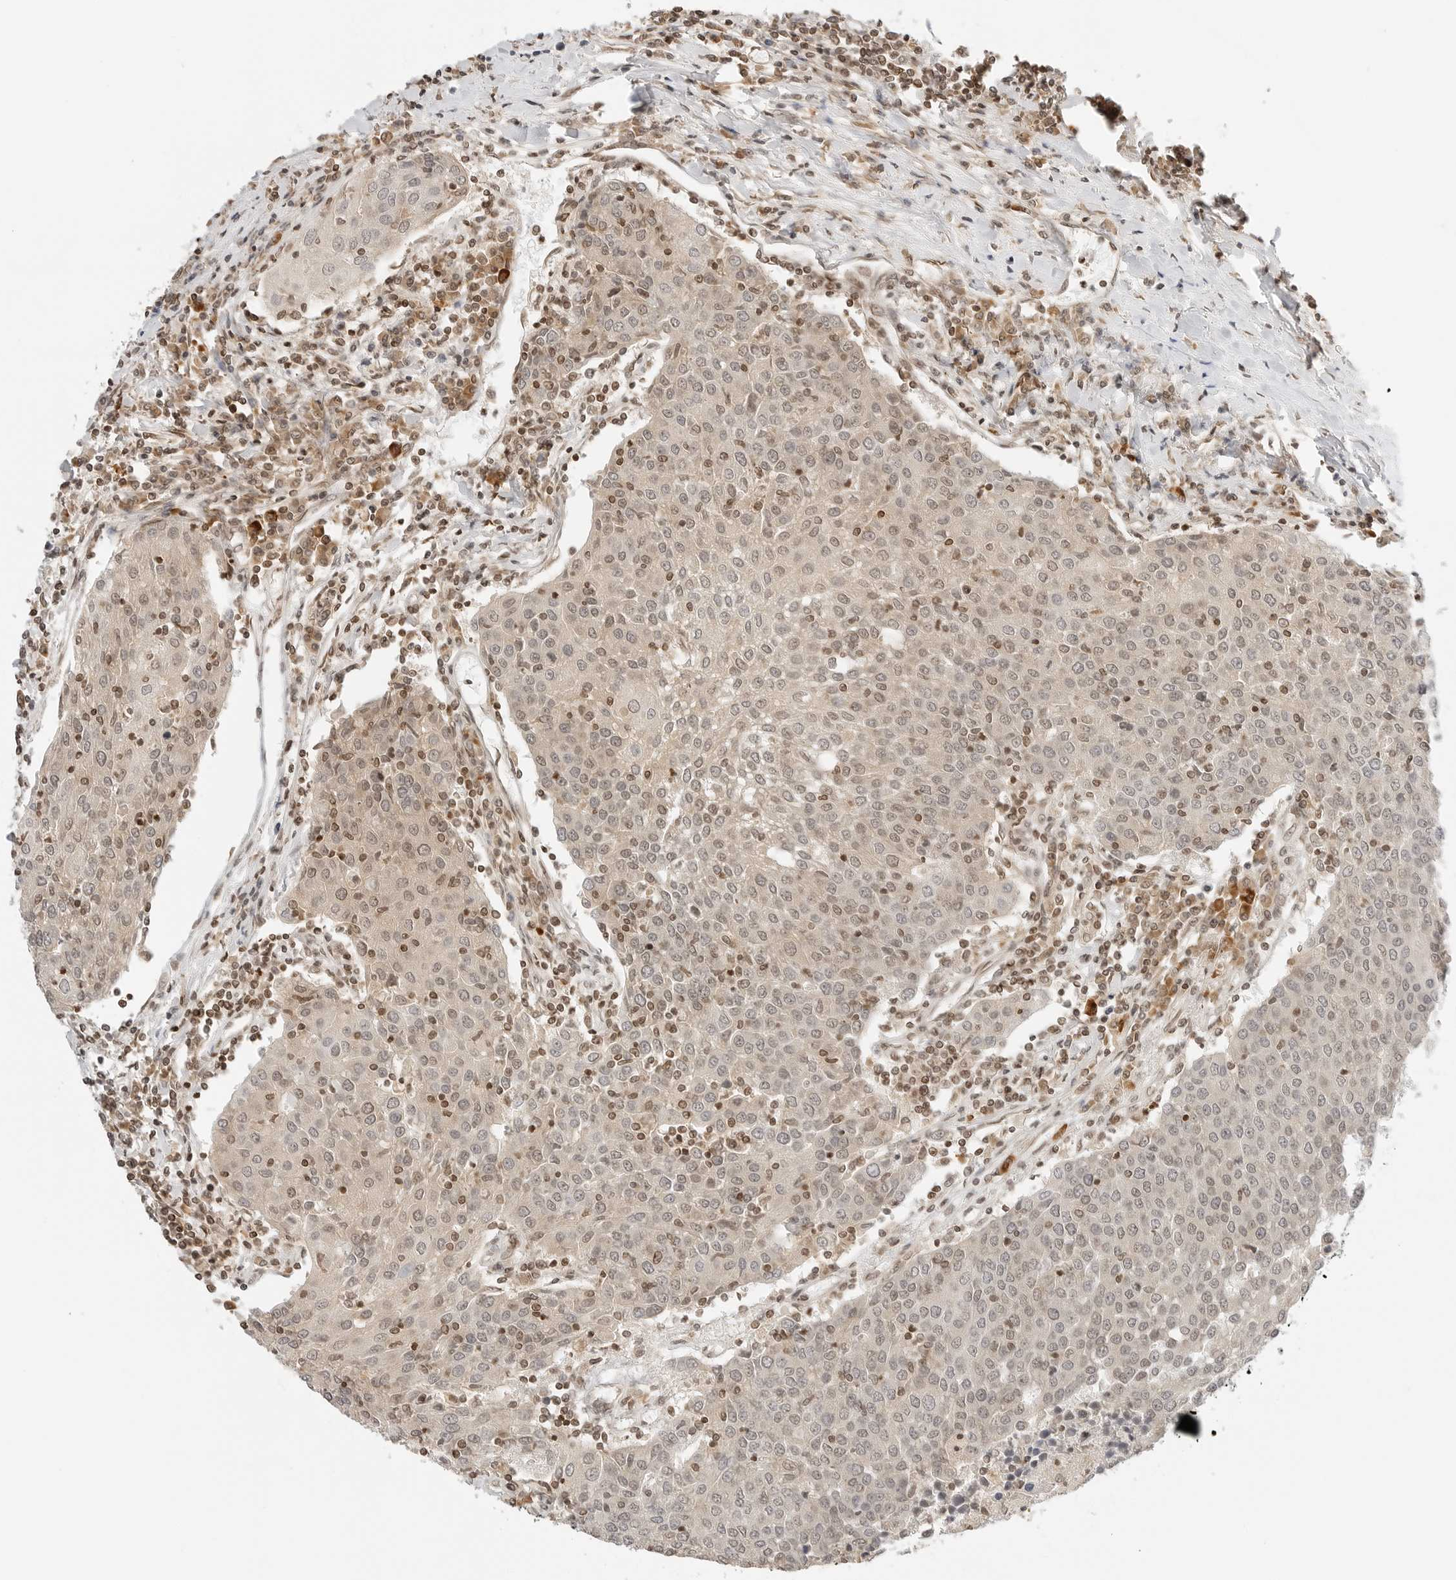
{"staining": {"intensity": "weak", "quantity": "<25%", "location": "nuclear"}, "tissue": "urothelial cancer", "cell_type": "Tumor cells", "image_type": "cancer", "snomed": [{"axis": "morphology", "description": "Urothelial carcinoma, High grade"}, {"axis": "topography", "description": "Urinary bladder"}], "caption": "Tumor cells are negative for brown protein staining in urothelial carcinoma (high-grade). (DAB IHC with hematoxylin counter stain).", "gene": "POLH", "patient": {"sex": "female", "age": 85}}